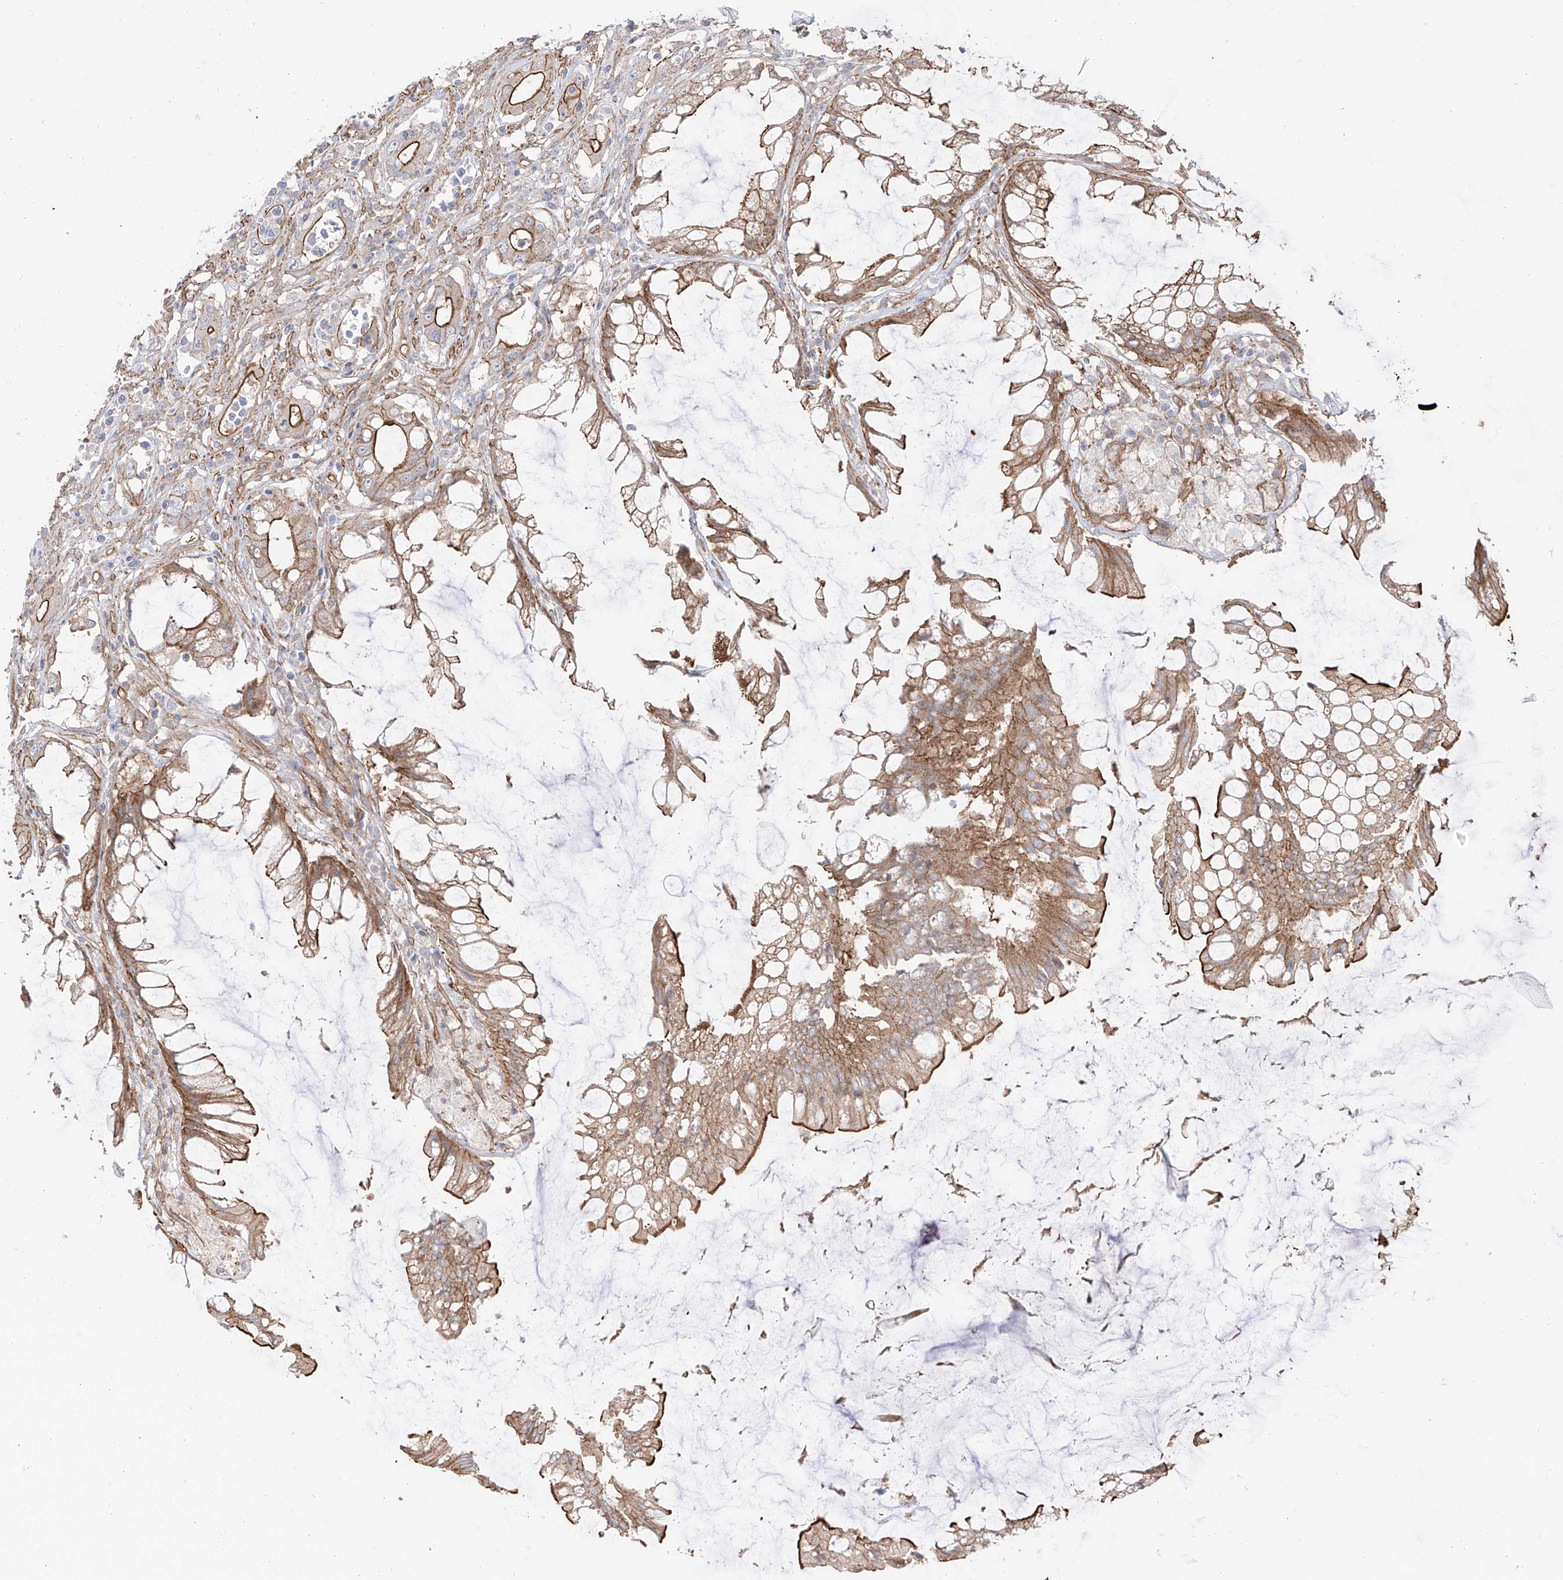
{"staining": {"intensity": "moderate", "quantity": "25%-75%", "location": "cytoplasmic/membranous"}, "tissue": "colorectal cancer", "cell_type": "Tumor cells", "image_type": "cancer", "snomed": [{"axis": "morphology", "description": "Adenocarcinoma, NOS"}, {"axis": "topography", "description": "Rectum"}], "caption": "Immunohistochemical staining of adenocarcinoma (colorectal) shows medium levels of moderate cytoplasmic/membranous expression in approximately 25%-75% of tumor cells. (DAB (3,3'-diaminobenzidine) IHC, brown staining for protein, blue staining for nuclei).", "gene": "ZNF180", "patient": {"sex": "female", "age": 65}}